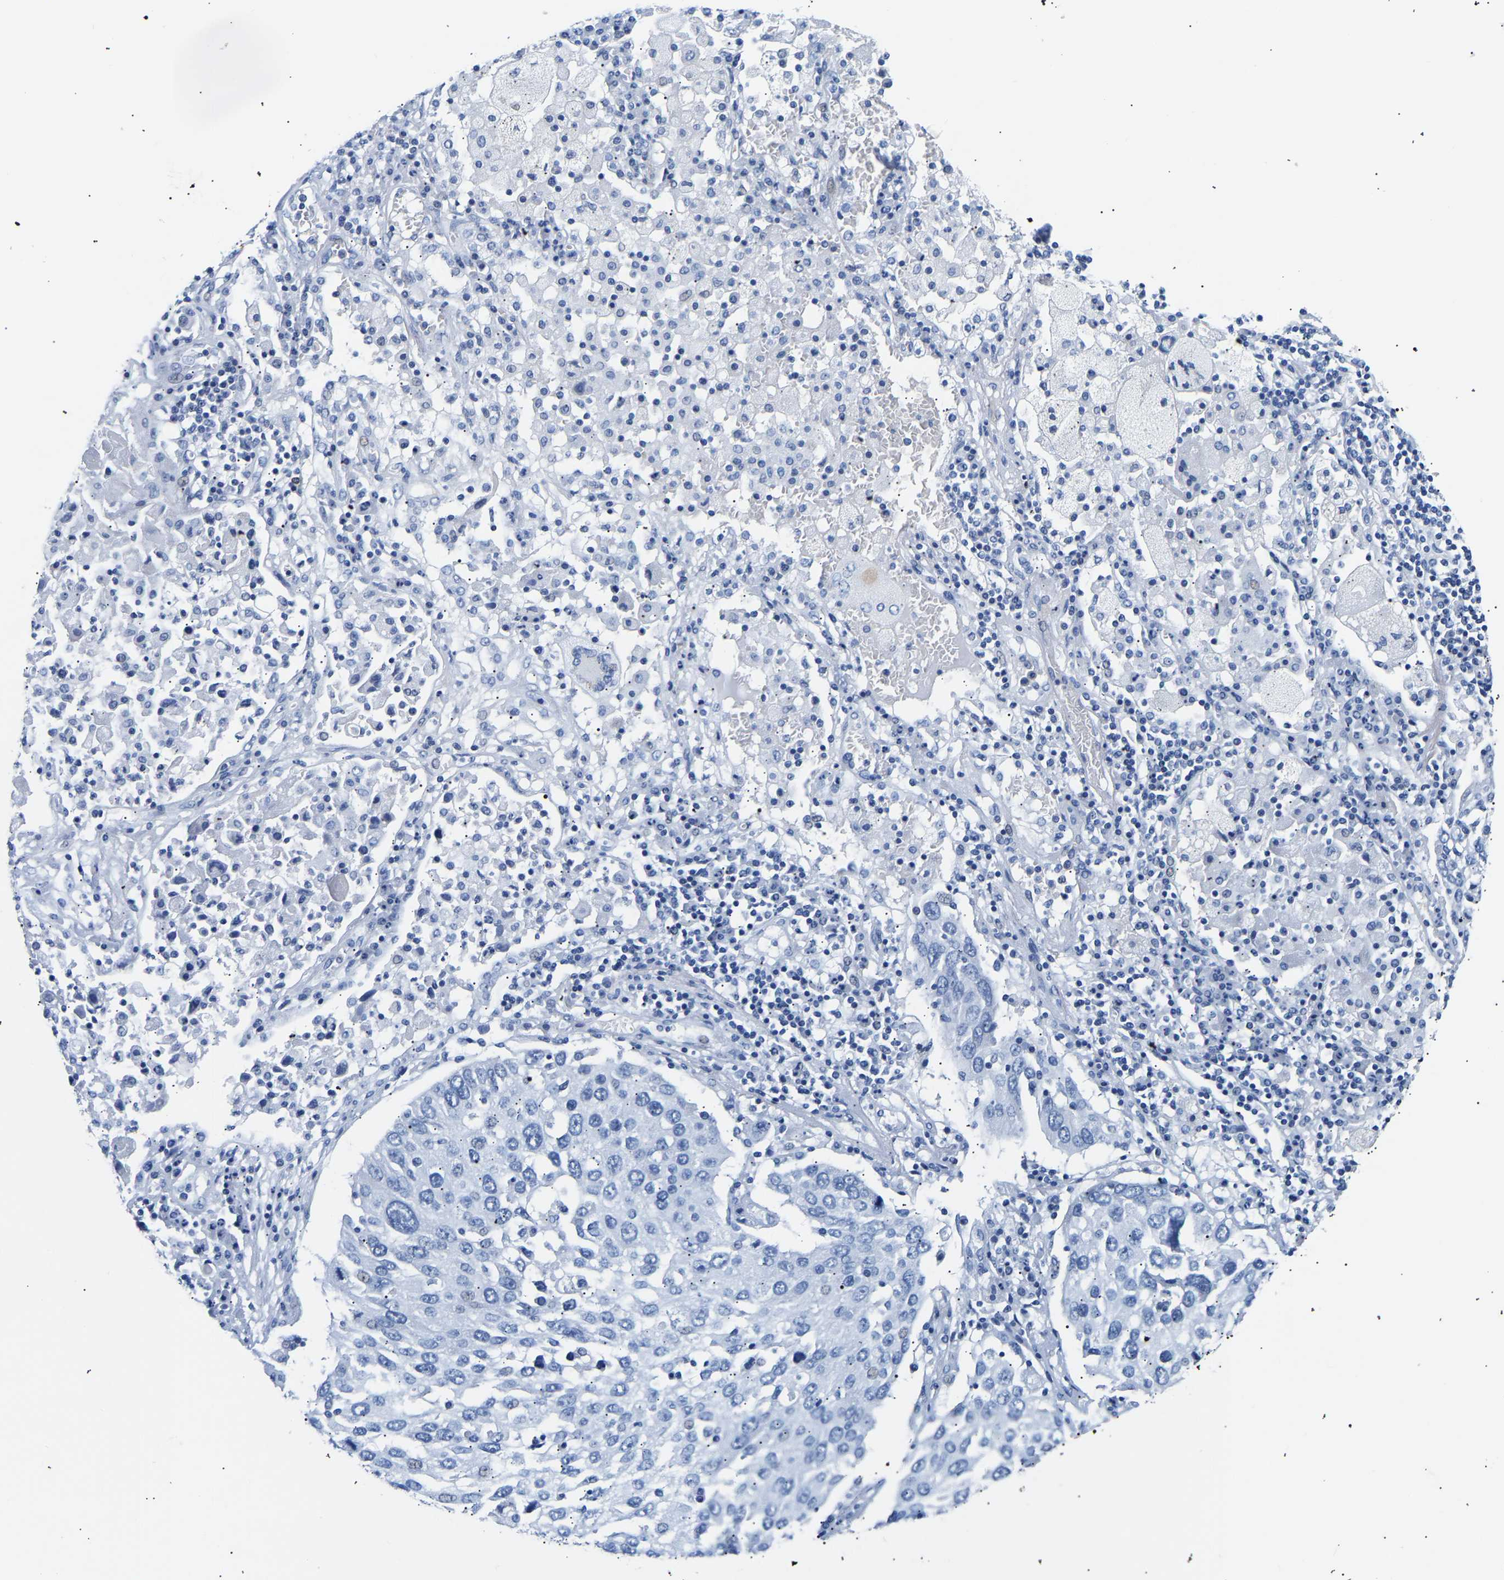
{"staining": {"intensity": "negative", "quantity": "none", "location": "none"}, "tissue": "lung cancer", "cell_type": "Tumor cells", "image_type": "cancer", "snomed": [{"axis": "morphology", "description": "Squamous cell carcinoma, NOS"}, {"axis": "topography", "description": "Lung"}], "caption": "Immunohistochemistry of human squamous cell carcinoma (lung) displays no expression in tumor cells.", "gene": "SPINK2", "patient": {"sex": "male", "age": 65}}